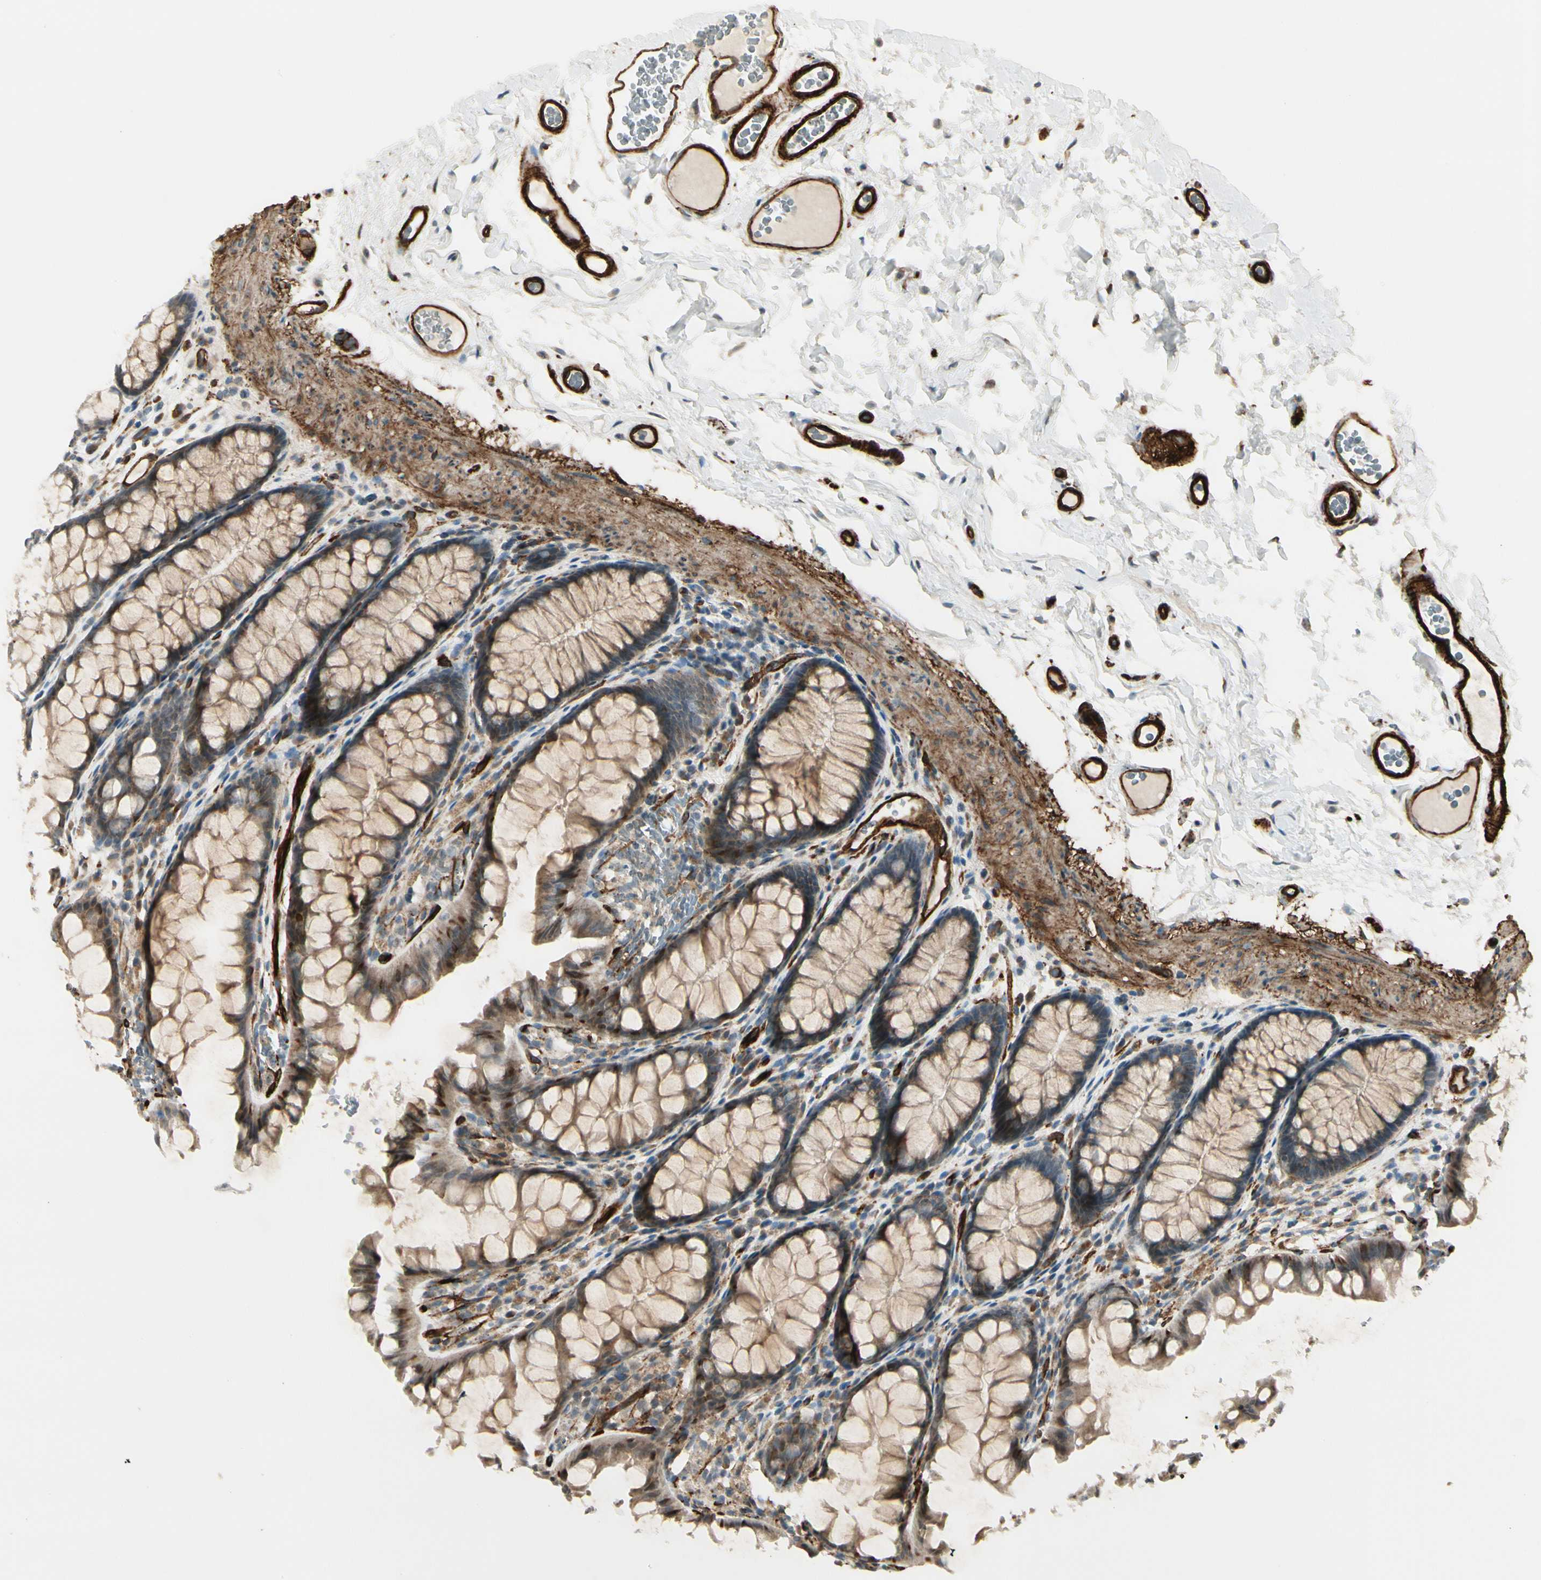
{"staining": {"intensity": "strong", "quantity": ">75%", "location": "cytoplasmic/membranous"}, "tissue": "colon", "cell_type": "Endothelial cells", "image_type": "normal", "snomed": [{"axis": "morphology", "description": "Normal tissue, NOS"}, {"axis": "topography", "description": "Colon"}], "caption": "IHC histopathology image of normal human colon stained for a protein (brown), which reveals high levels of strong cytoplasmic/membranous staining in about >75% of endothelial cells.", "gene": "MCAM", "patient": {"sex": "female", "age": 55}}